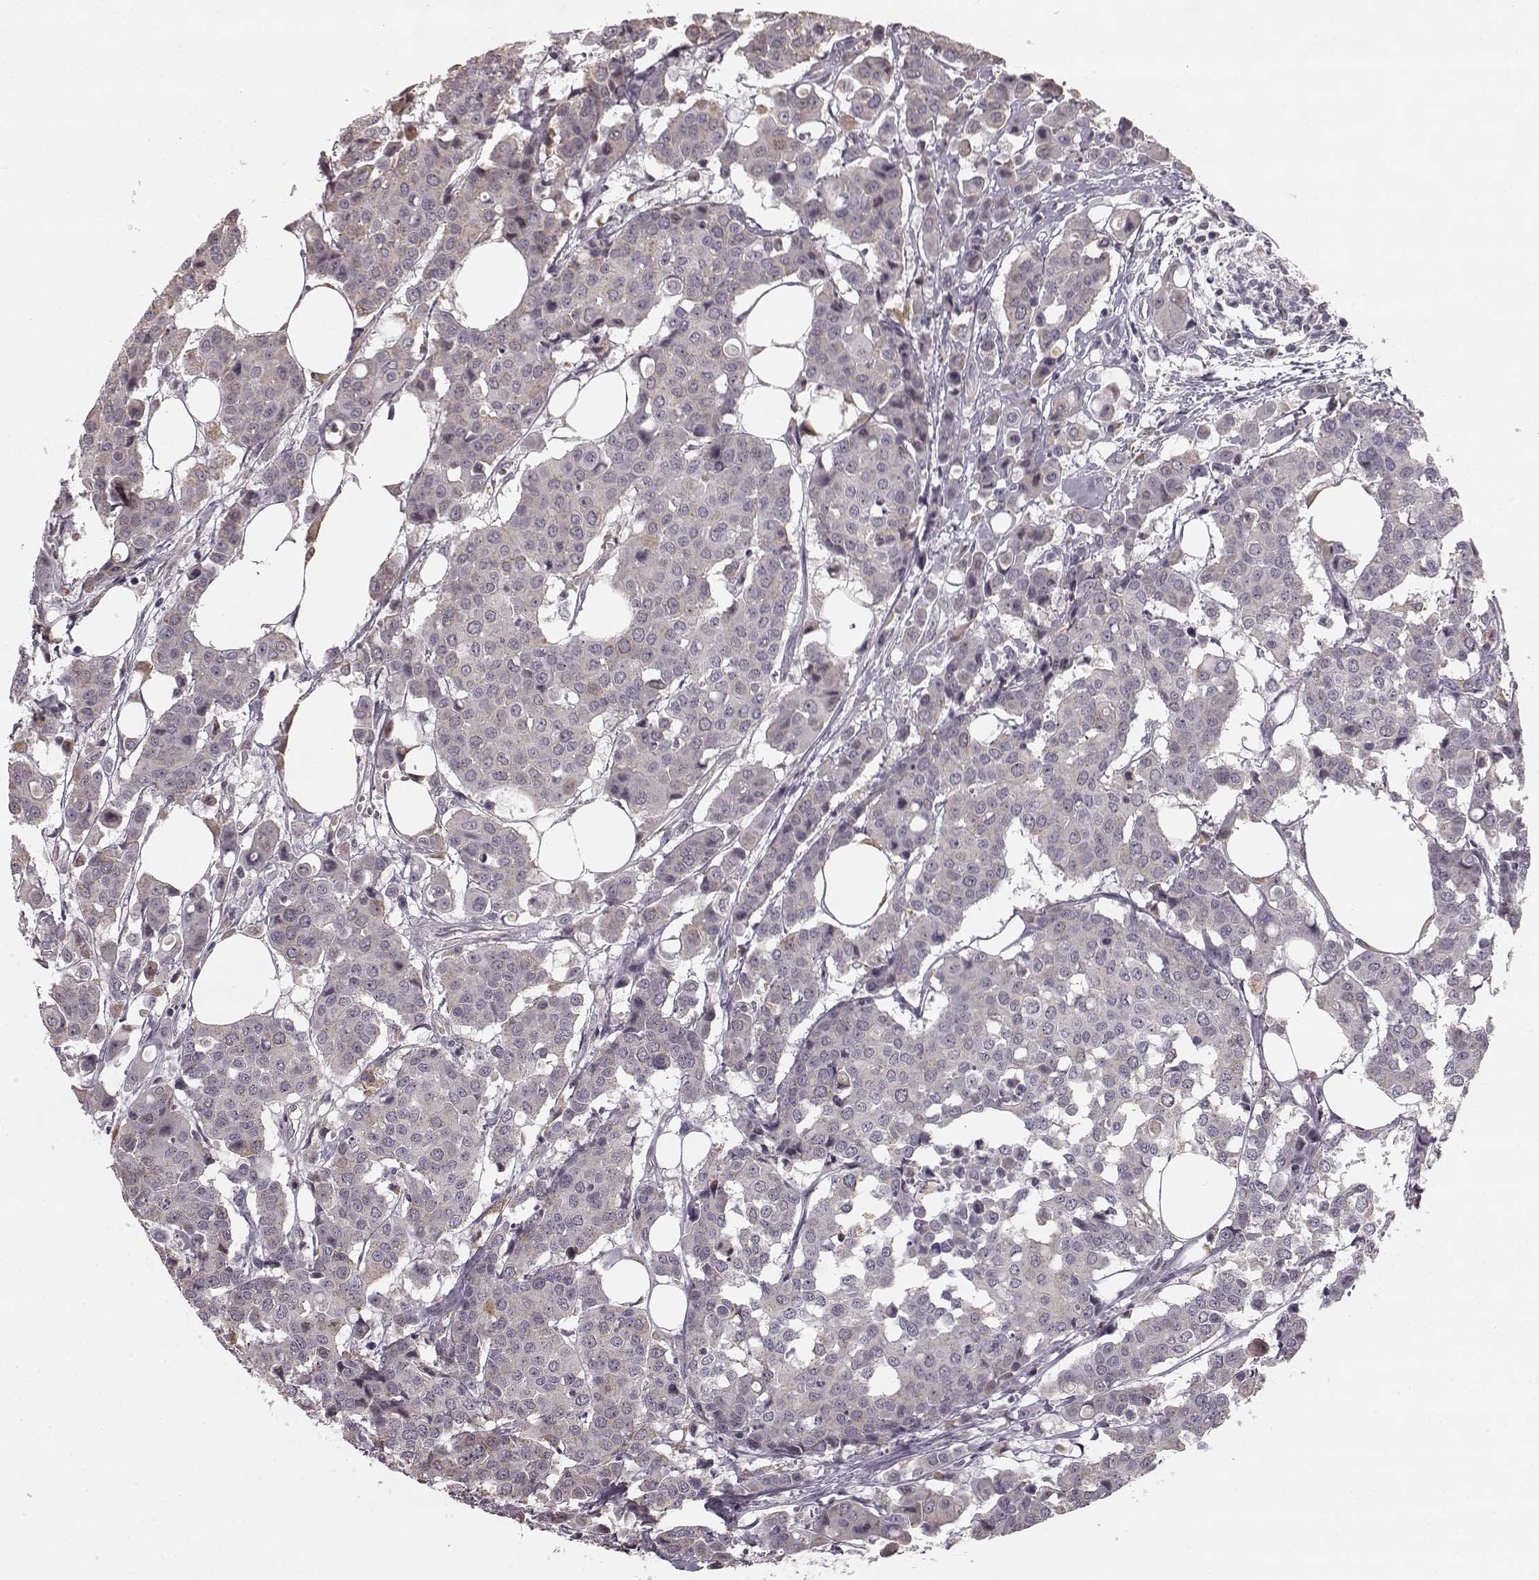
{"staining": {"intensity": "weak", "quantity": "<25%", "location": "cytoplasmic/membranous"}, "tissue": "carcinoid", "cell_type": "Tumor cells", "image_type": "cancer", "snomed": [{"axis": "morphology", "description": "Carcinoid, malignant, NOS"}, {"axis": "topography", "description": "Colon"}], "caption": "Micrograph shows no protein positivity in tumor cells of malignant carcinoid tissue.", "gene": "HMMR", "patient": {"sex": "male", "age": 81}}